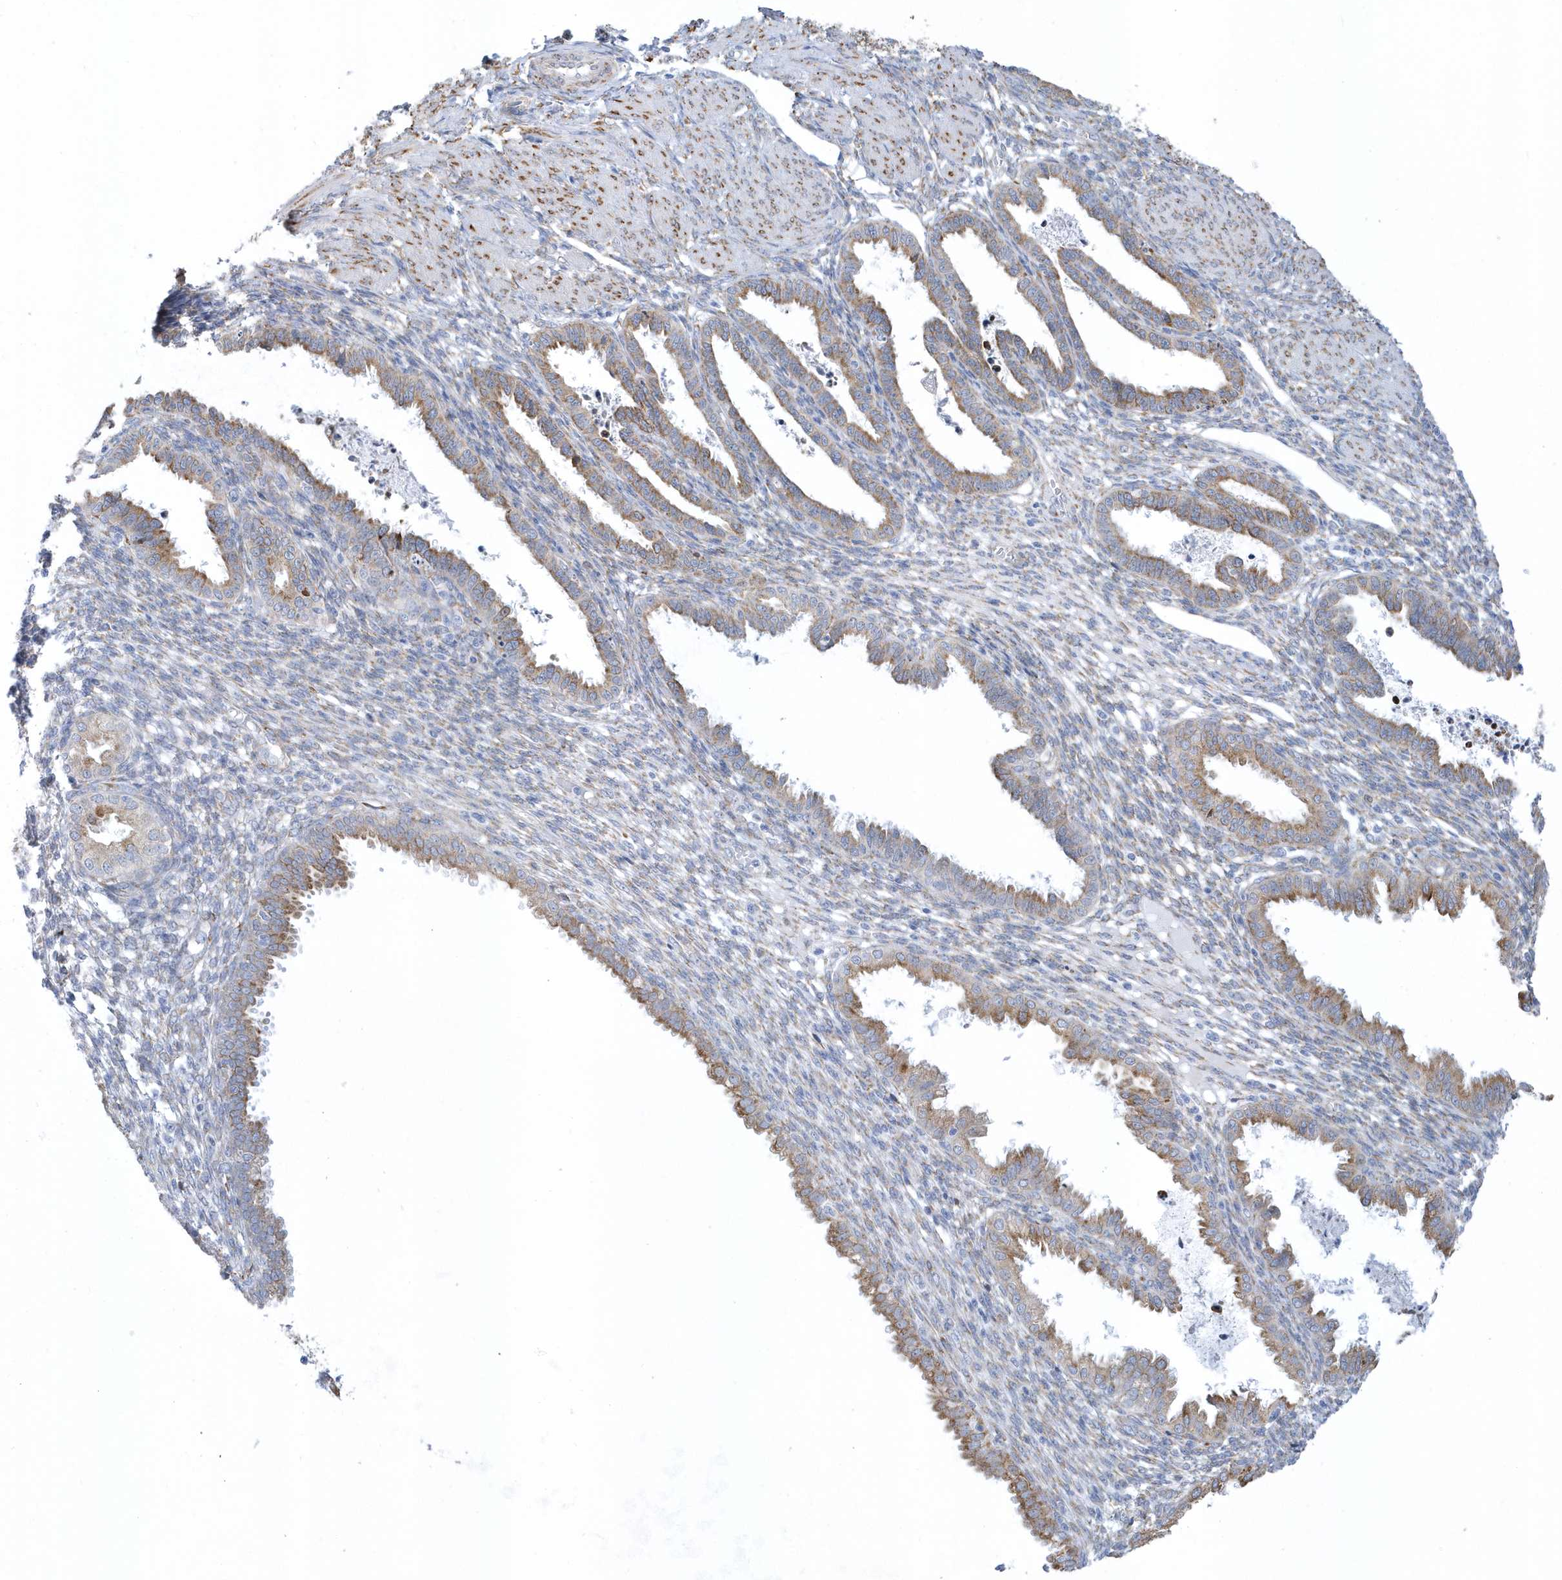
{"staining": {"intensity": "moderate", "quantity": "<25%", "location": "cytoplasmic/membranous"}, "tissue": "endometrium", "cell_type": "Cells in endometrial stroma", "image_type": "normal", "snomed": [{"axis": "morphology", "description": "Normal tissue, NOS"}, {"axis": "topography", "description": "Endometrium"}], "caption": "An immunohistochemistry (IHC) histopathology image of benign tissue is shown. Protein staining in brown highlights moderate cytoplasmic/membranous positivity in endometrium within cells in endometrial stroma.", "gene": "DCAF1", "patient": {"sex": "female", "age": 33}}